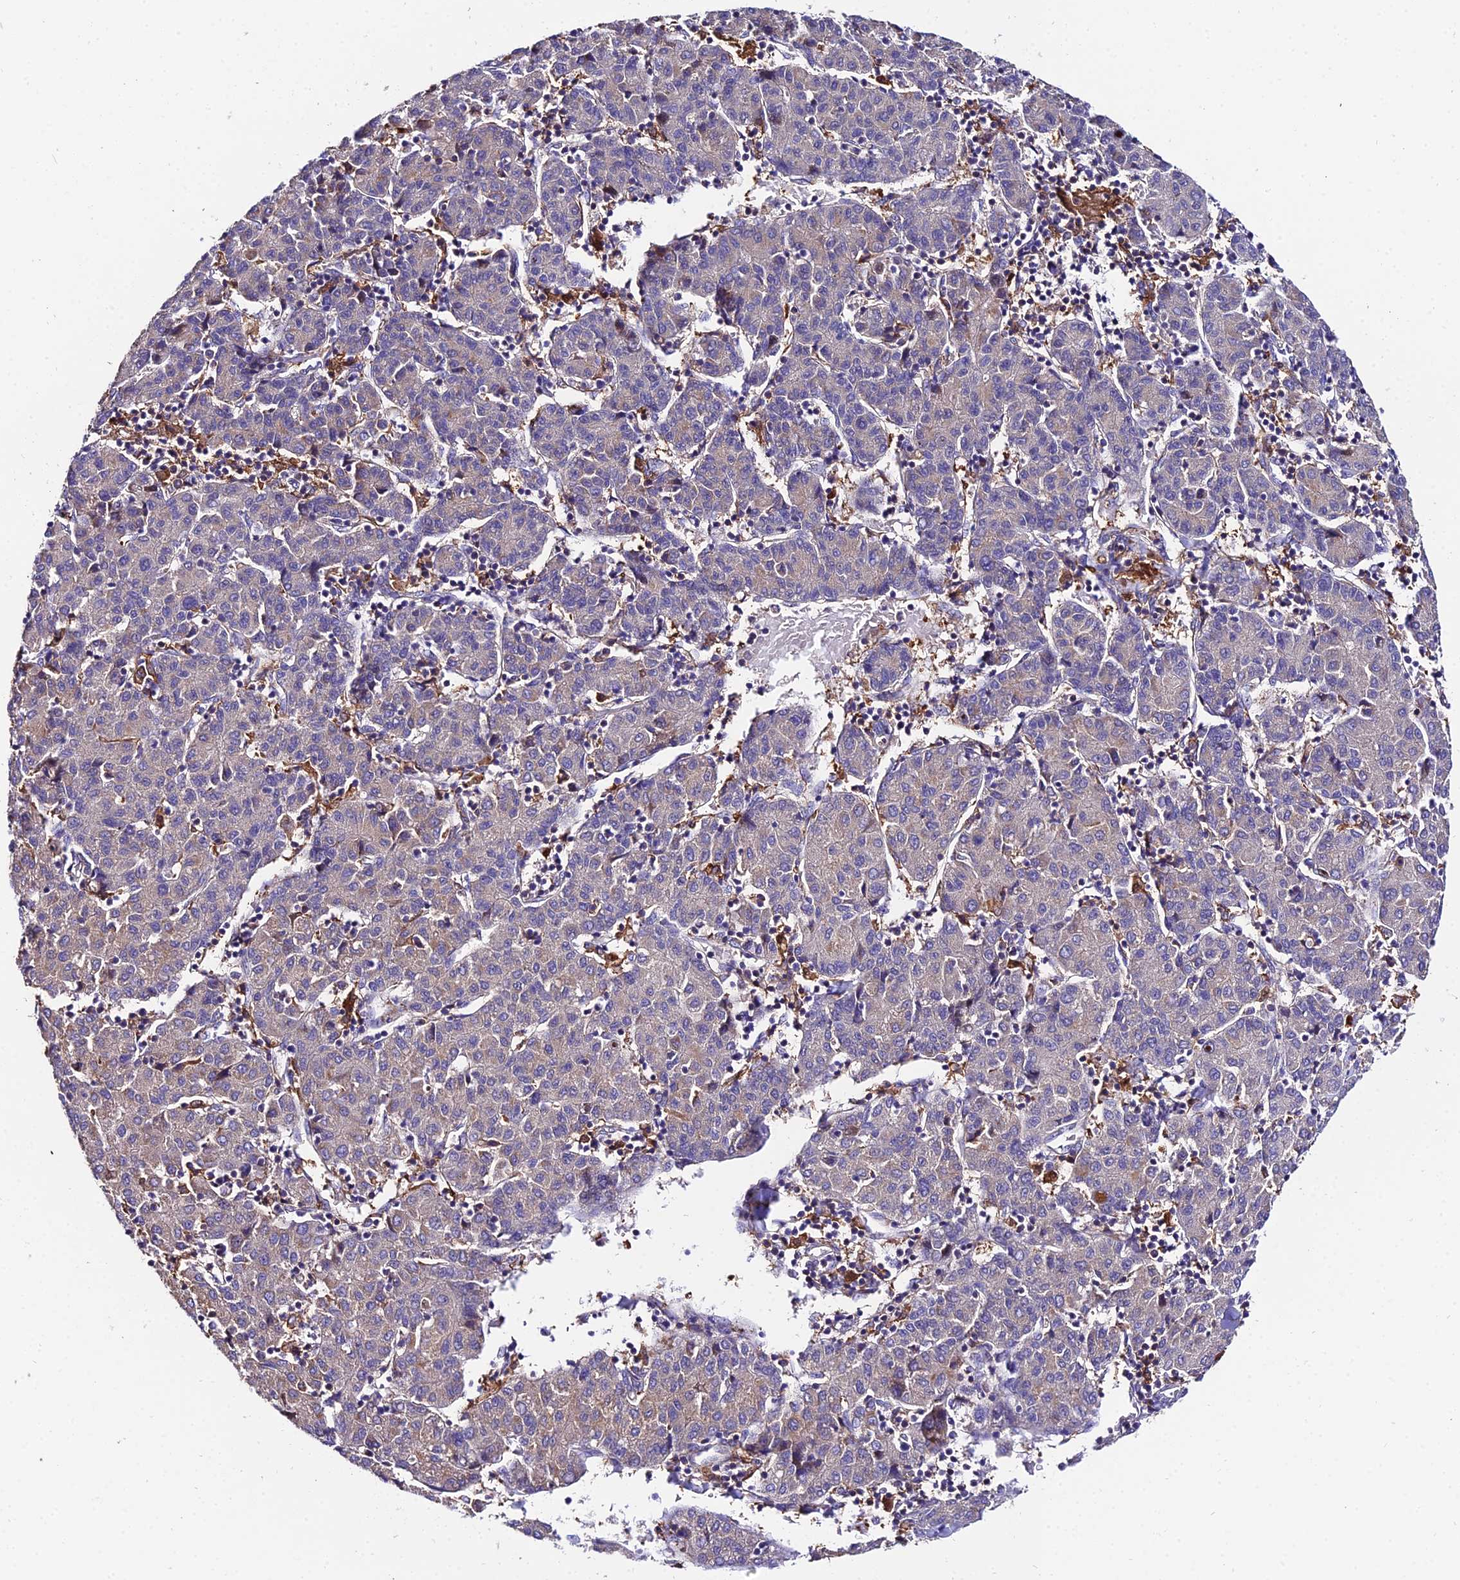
{"staining": {"intensity": "negative", "quantity": "none", "location": "none"}, "tissue": "liver cancer", "cell_type": "Tumor cells", "image_type": "cancer", "snomed": [{"axis": "morphology", "description": "Carcinoma, Hepatocellular, NOS"}, {"axis": "topography", "description": "Liver"}], "caption": "This is an immunohistochemistry image of liver cancer (hepatocellular carcinoma). There is no staining in tumor cells.", "gene": "C2orf69", "patient": {"sex": "male", "age": 65}}